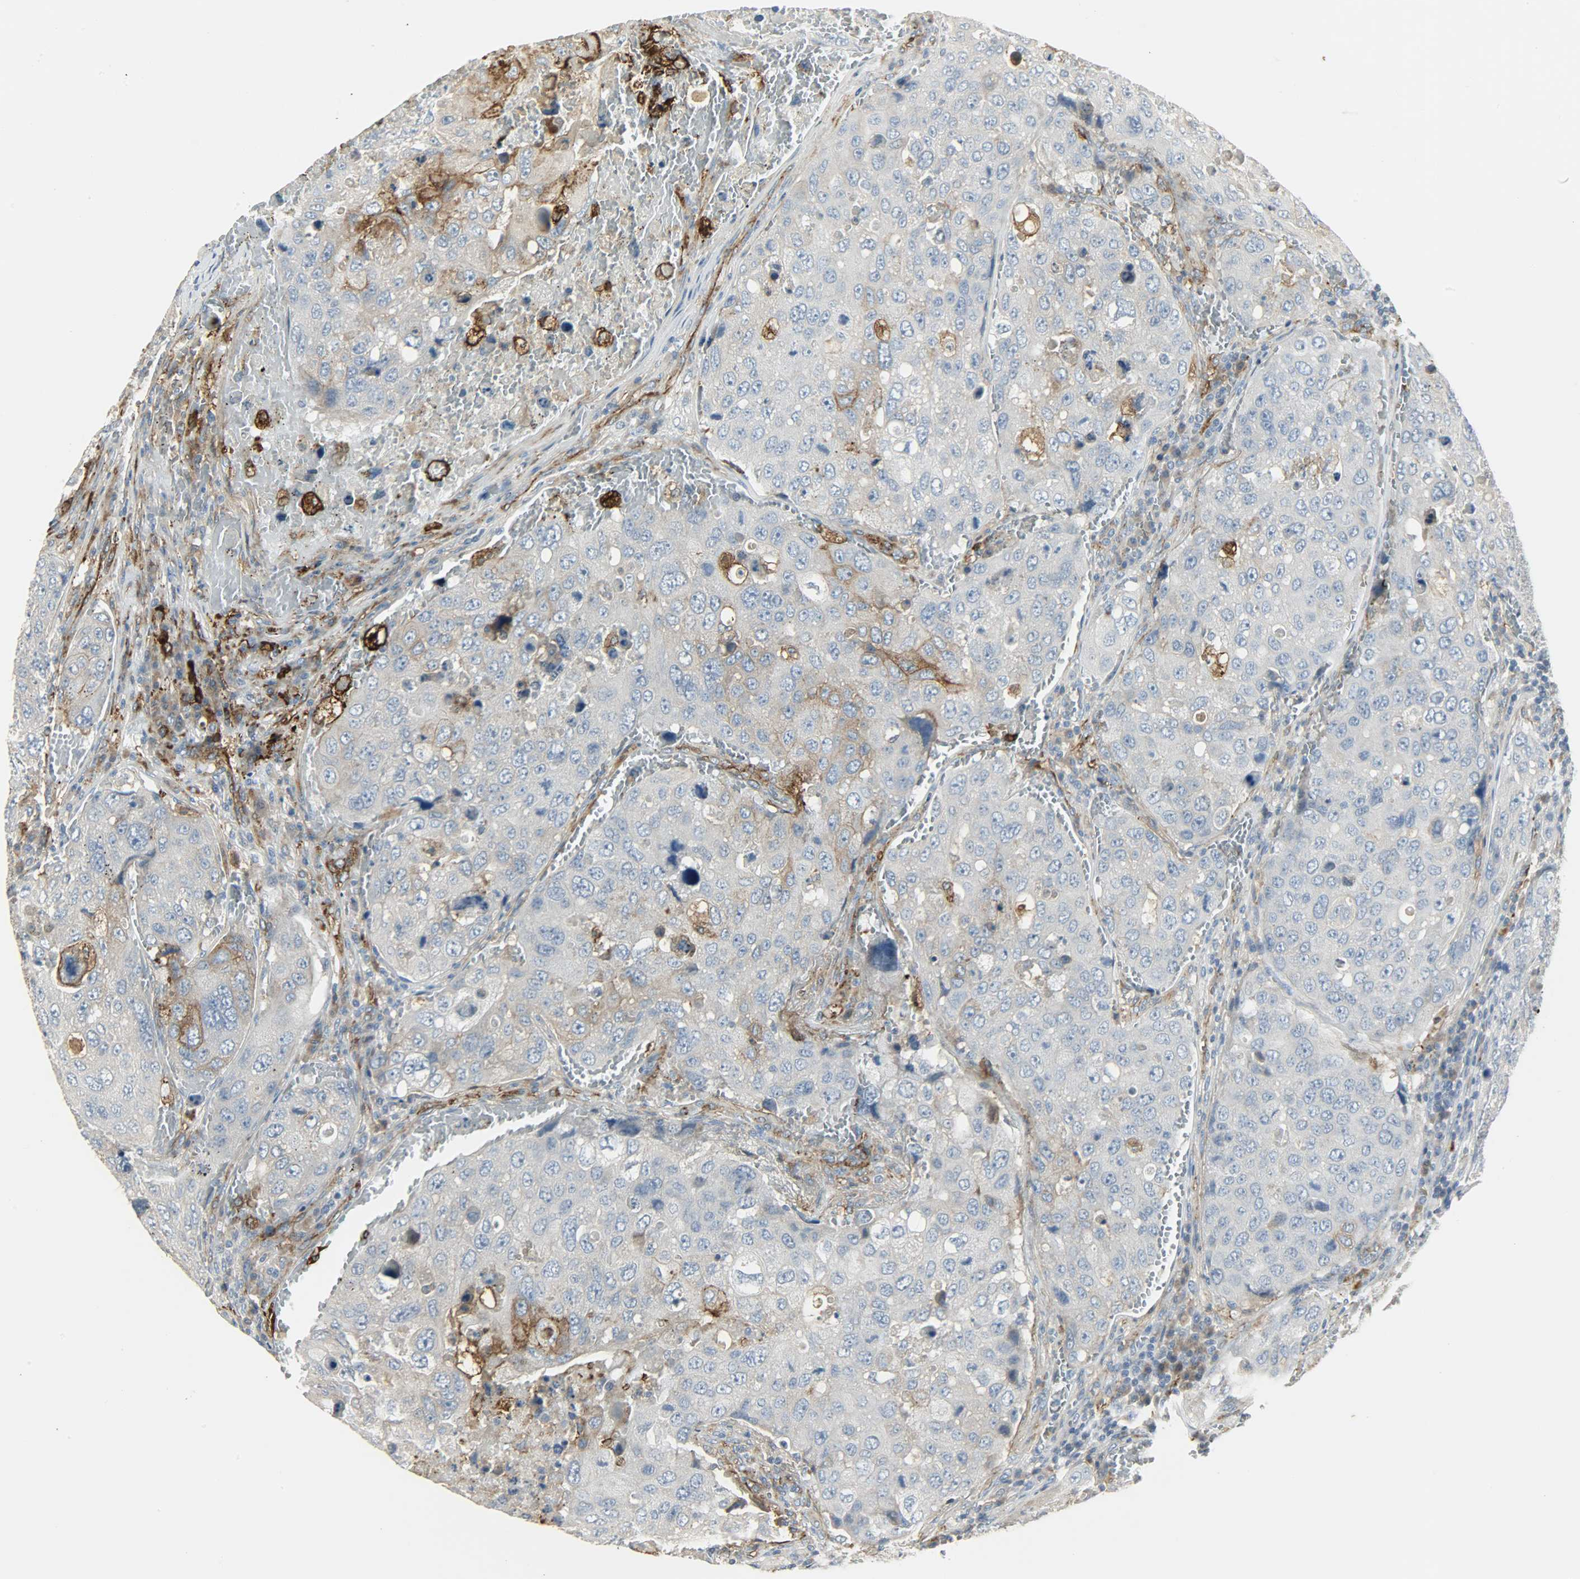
{"staining": {"intensity": "moderate", "quantity": "<25%", "location": "cytoplasmic/membranous"}, "tissue": "urothelial cancer", "cell_type": "Tumor cells", "image_type": "cancer", "snomed": [{"axis": "morphology", "description": "Urothelial carcinoma, High grade"}, {"axis": "topography", "description": "Lymph node"}, {"axis": "topography", "description": "Urinary bladder"}], "caption": "Protein expression analysis of urothelial cancer exhibits moderate cytoplasmic/membranous positivity in about <25% of tumor cells. (DAB IHC with brightfield microscopy, high magnification).", "gene": "ENPEP", "patient": {"sex": "male", "age": 51}}